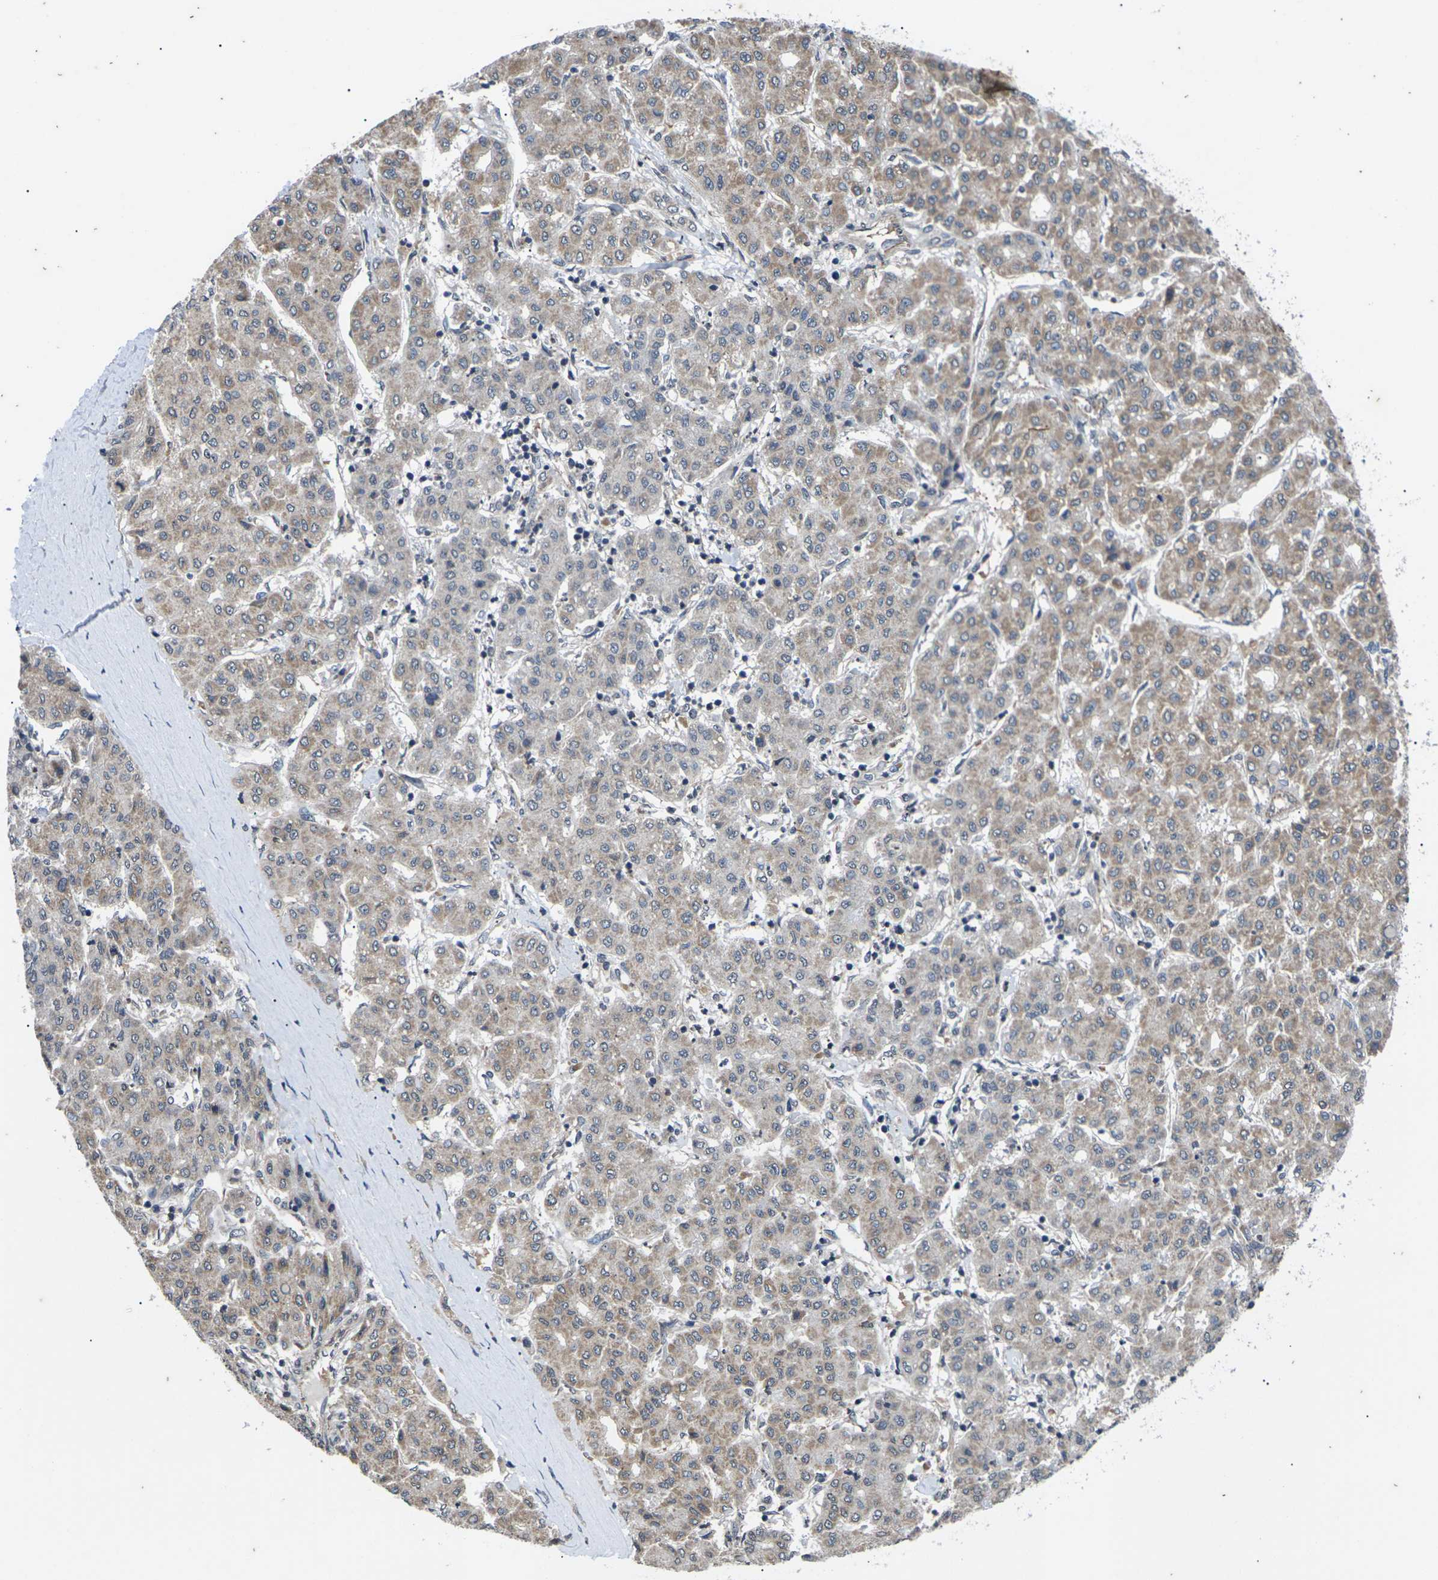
{"staining": {"intensity": "moderate", "quantity": ">75%", "location": "cytoplasmic/membranous"}, "tissue": "liver cancer", "cell_type": "Tumor cells", "image_type": "cancer", "snomed": [{"axis": "morphology", "description": "Carcinoma, Hepatocellular, NOS"}, {"axis": "topography", "description": "Liver"}], "caption": "A brown stain labels moderate cytoplasmic/membranous staining of a protein in human liver hepatocellular carcinoma tumor cells.", "gene": "DKK2", "patient": {"sex": "male", "age": 65}}